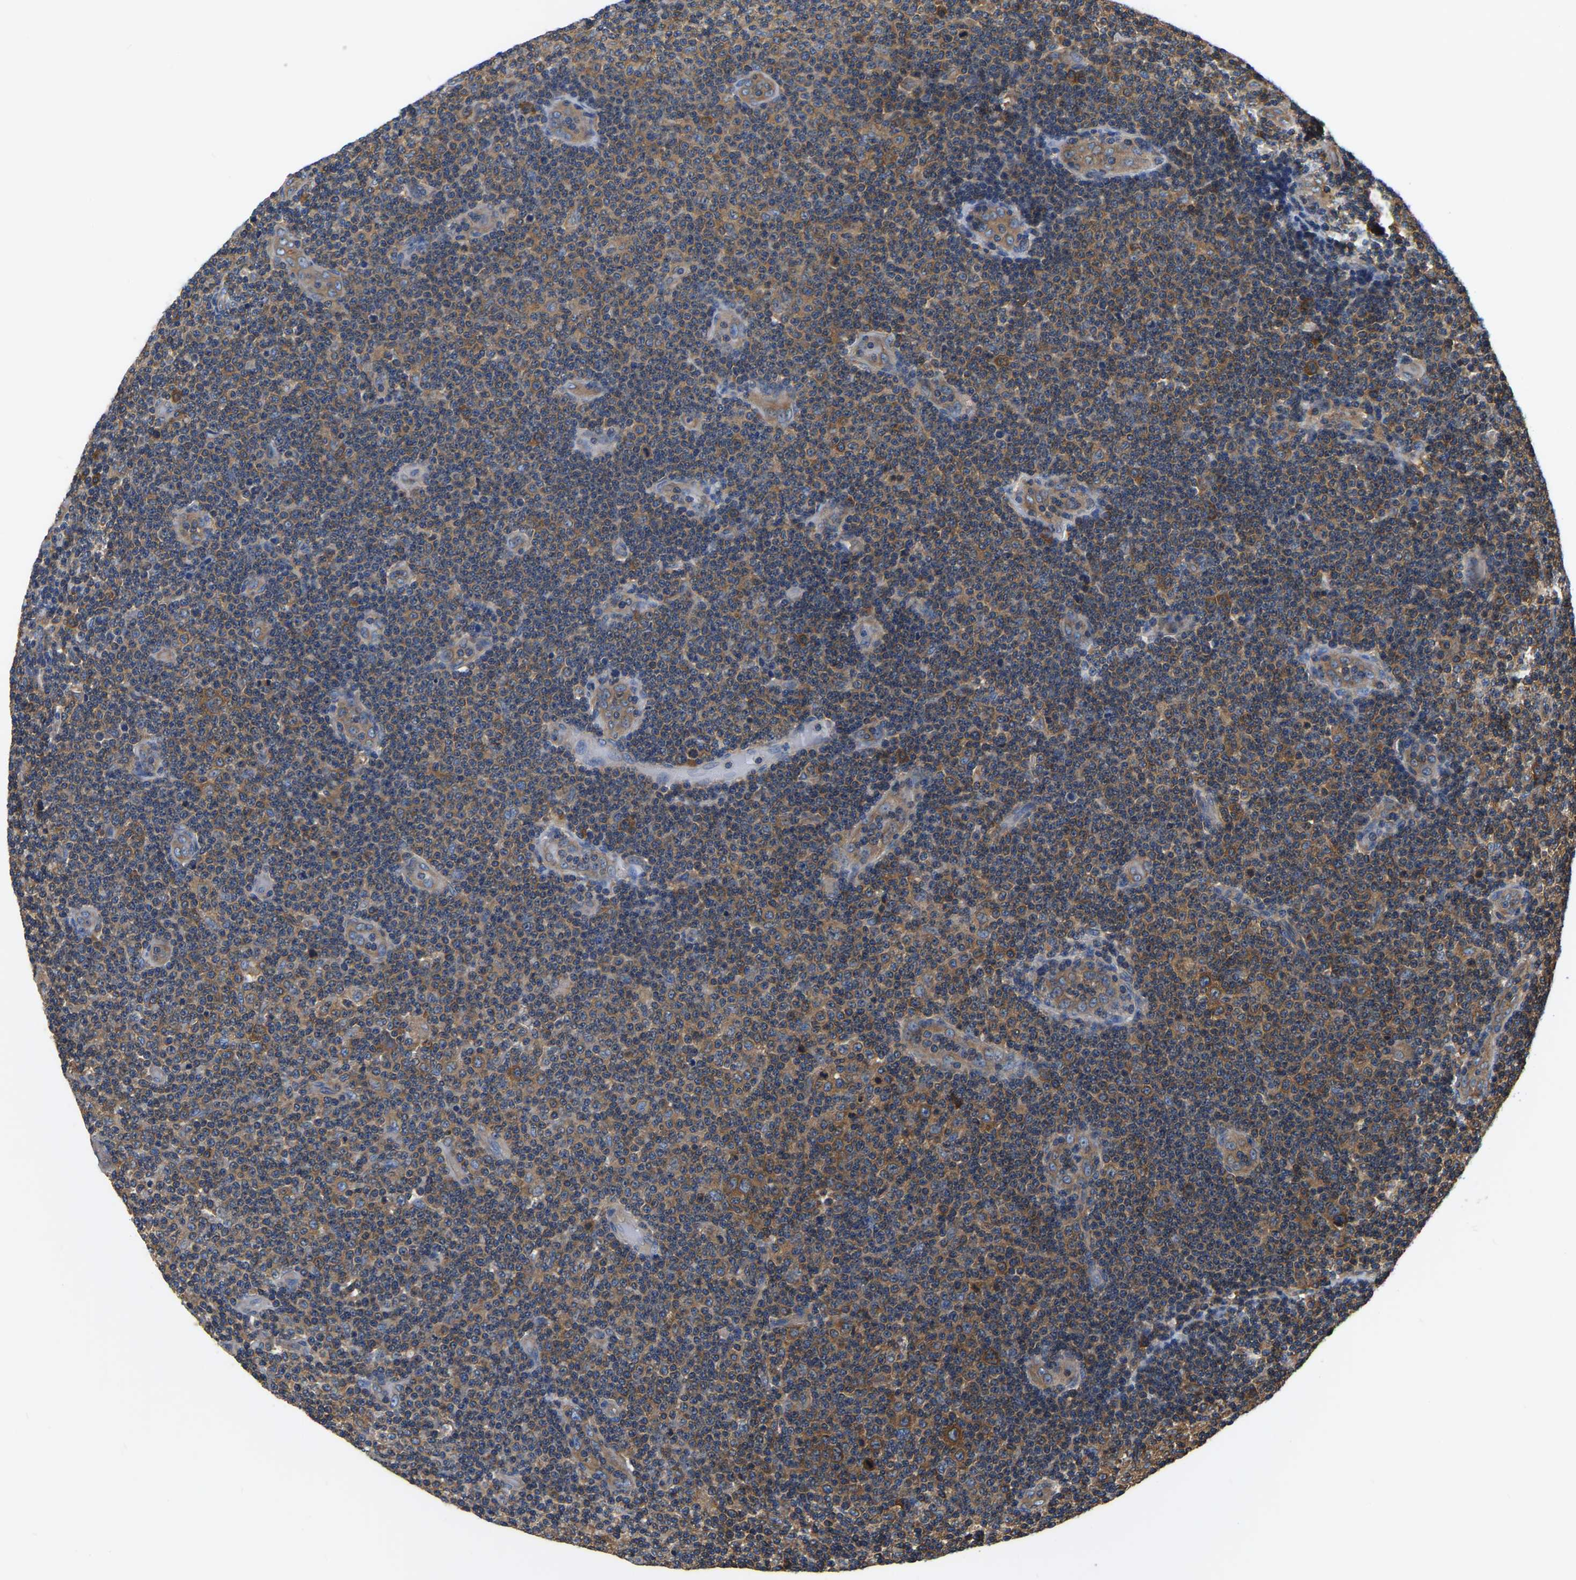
{"staining": {"intensity": "moderate", "quantity": ">75%", "location": "cytoplasmic/membranous"}, "tissue": "lymphoma", "cell_type": "Tumor cells", "image_type": "cancer", "snomed": [{"axis": "morphology", "description": "Malignant lymphoma, non-Hodgkin's type, Low grade"}, {"axis": "topography", "description": "Lymph node"}], "caption": "An immunohistochemistry image of neoplastic tissue is shown. Protein staining in brown highlights moderate cytoplasmic/membranous positivity in lymphoma within tumor cells.", "gene": "GARS1", "patient": {"sex": "male", "age": 83}}